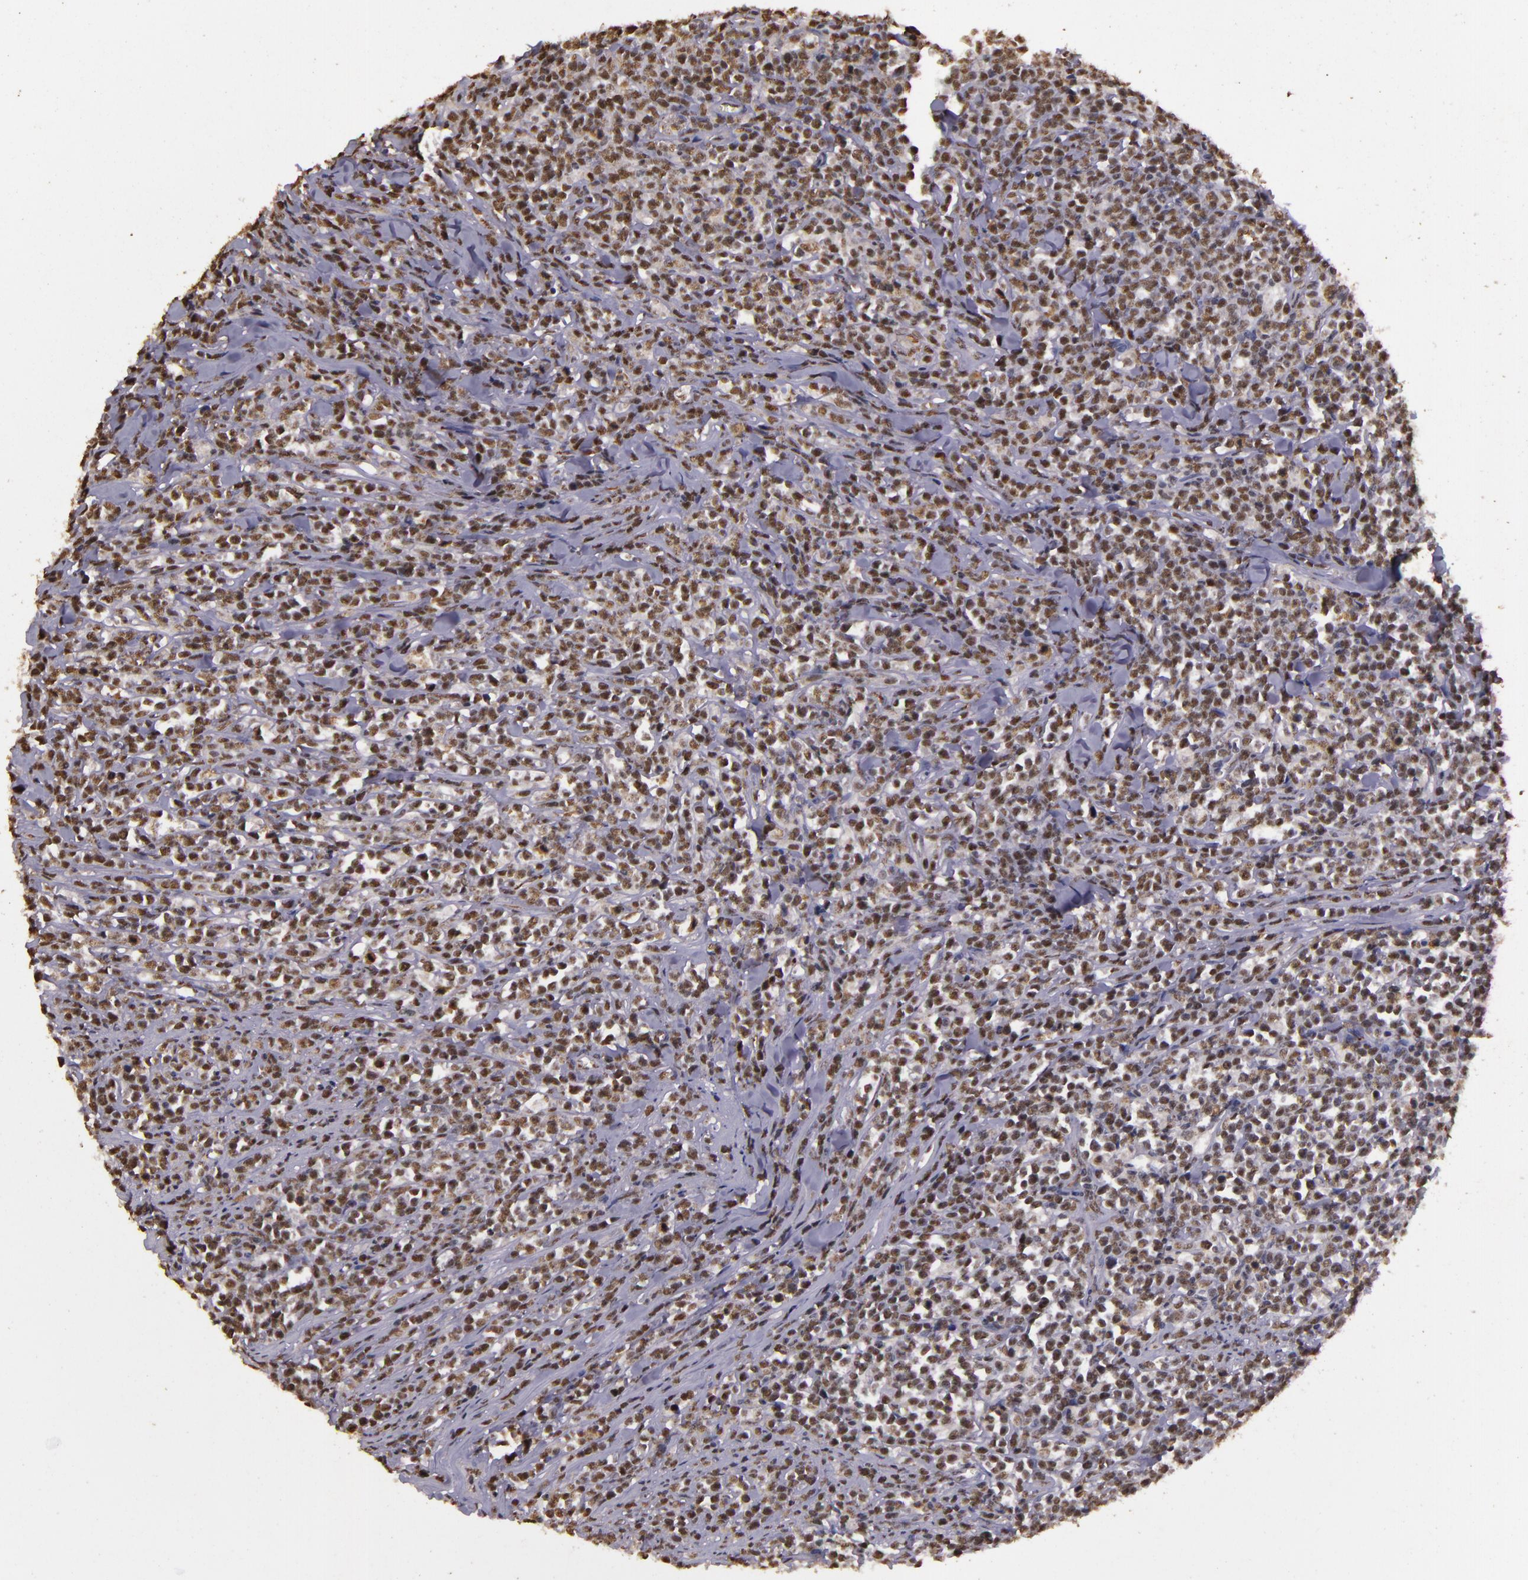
{"staining": {"intensity": "weak", "quantity": ">75%", "location": "nuclear"}, "tissue": "lymphoma", "cell_type": "Tumor cells", "image_type": "cancer", "snomed": [{"axis": "morphology", "description": "Malignant lymphoma, non-Hodgkin's type, High grade"}, {"axis": "topography", "description": "Small intestine"}, {"axis": "topography", "description": "Colon"}], "caption": "Tumor cells demonstrate low levels of weak nuclear staining in approximately >75% of cells in human lymphoma.", "gene": "CBX3", "patient": {"sex": "male", "age": 8}}